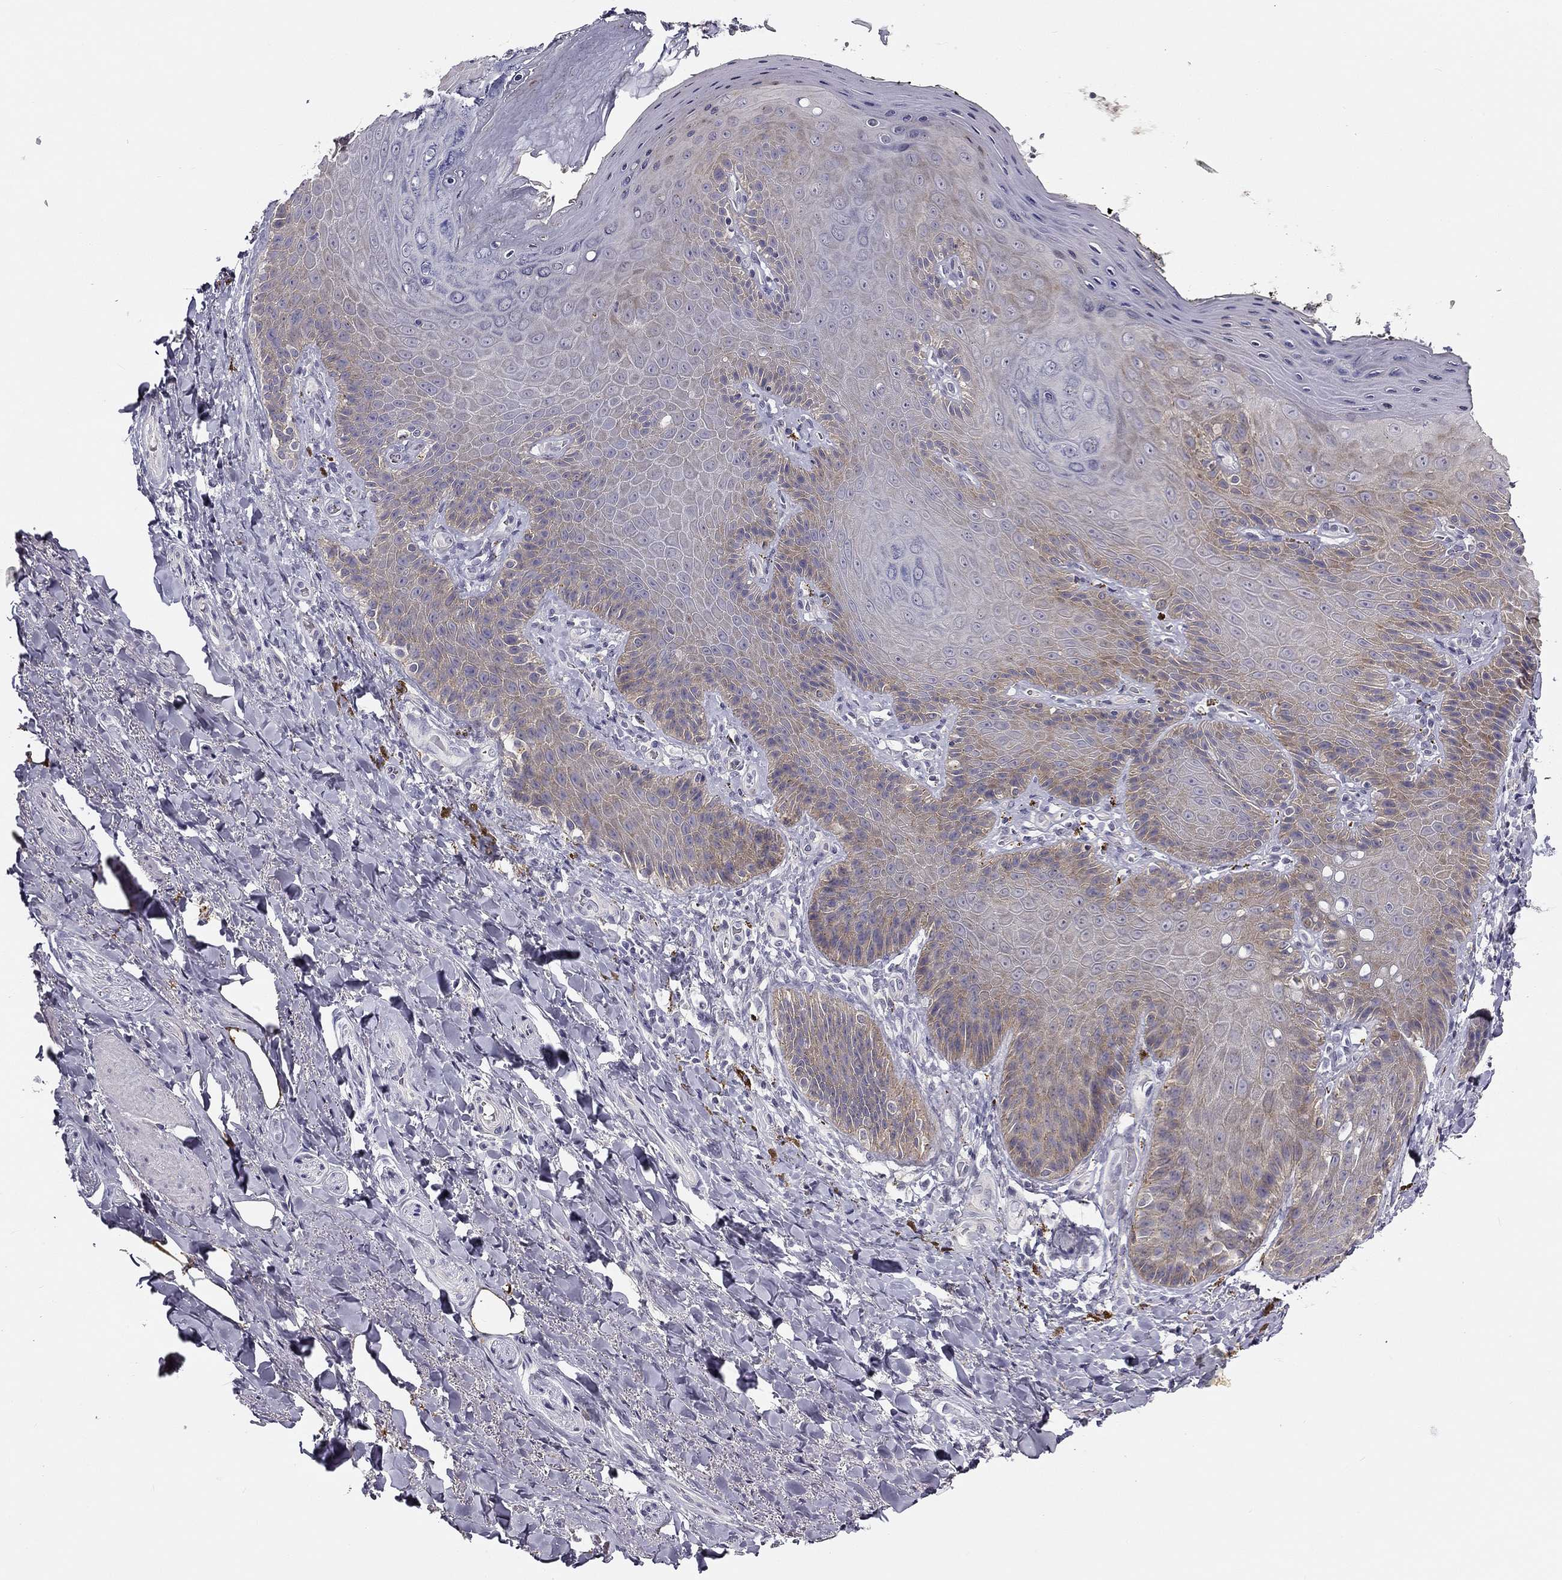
{"staining": {"intensity": "strong", "quantity": "25%-75%", "location": "cytoplasmic/membranous"}, "tissue": "adipose tissue", "cell_type": "Adipocytes", "image_type": "normal", "snomed": [{"axis": "morphology", "description": "Normal tissue, NOS"}, {"axis": "topography", "description": "Anal"}, {"axis": "topography", "description": "Peripheral nerve tissue"}], "caption": "A high-resolution photomicrograph shows immunohistochemistry staining of benign adipose tissue, which exhibits strong cytoplasmic/membranous staining in approximately 25%-75% of adipocytes.", "gene": "CNR1", "patient": {"sex": "male", "age": 53}}